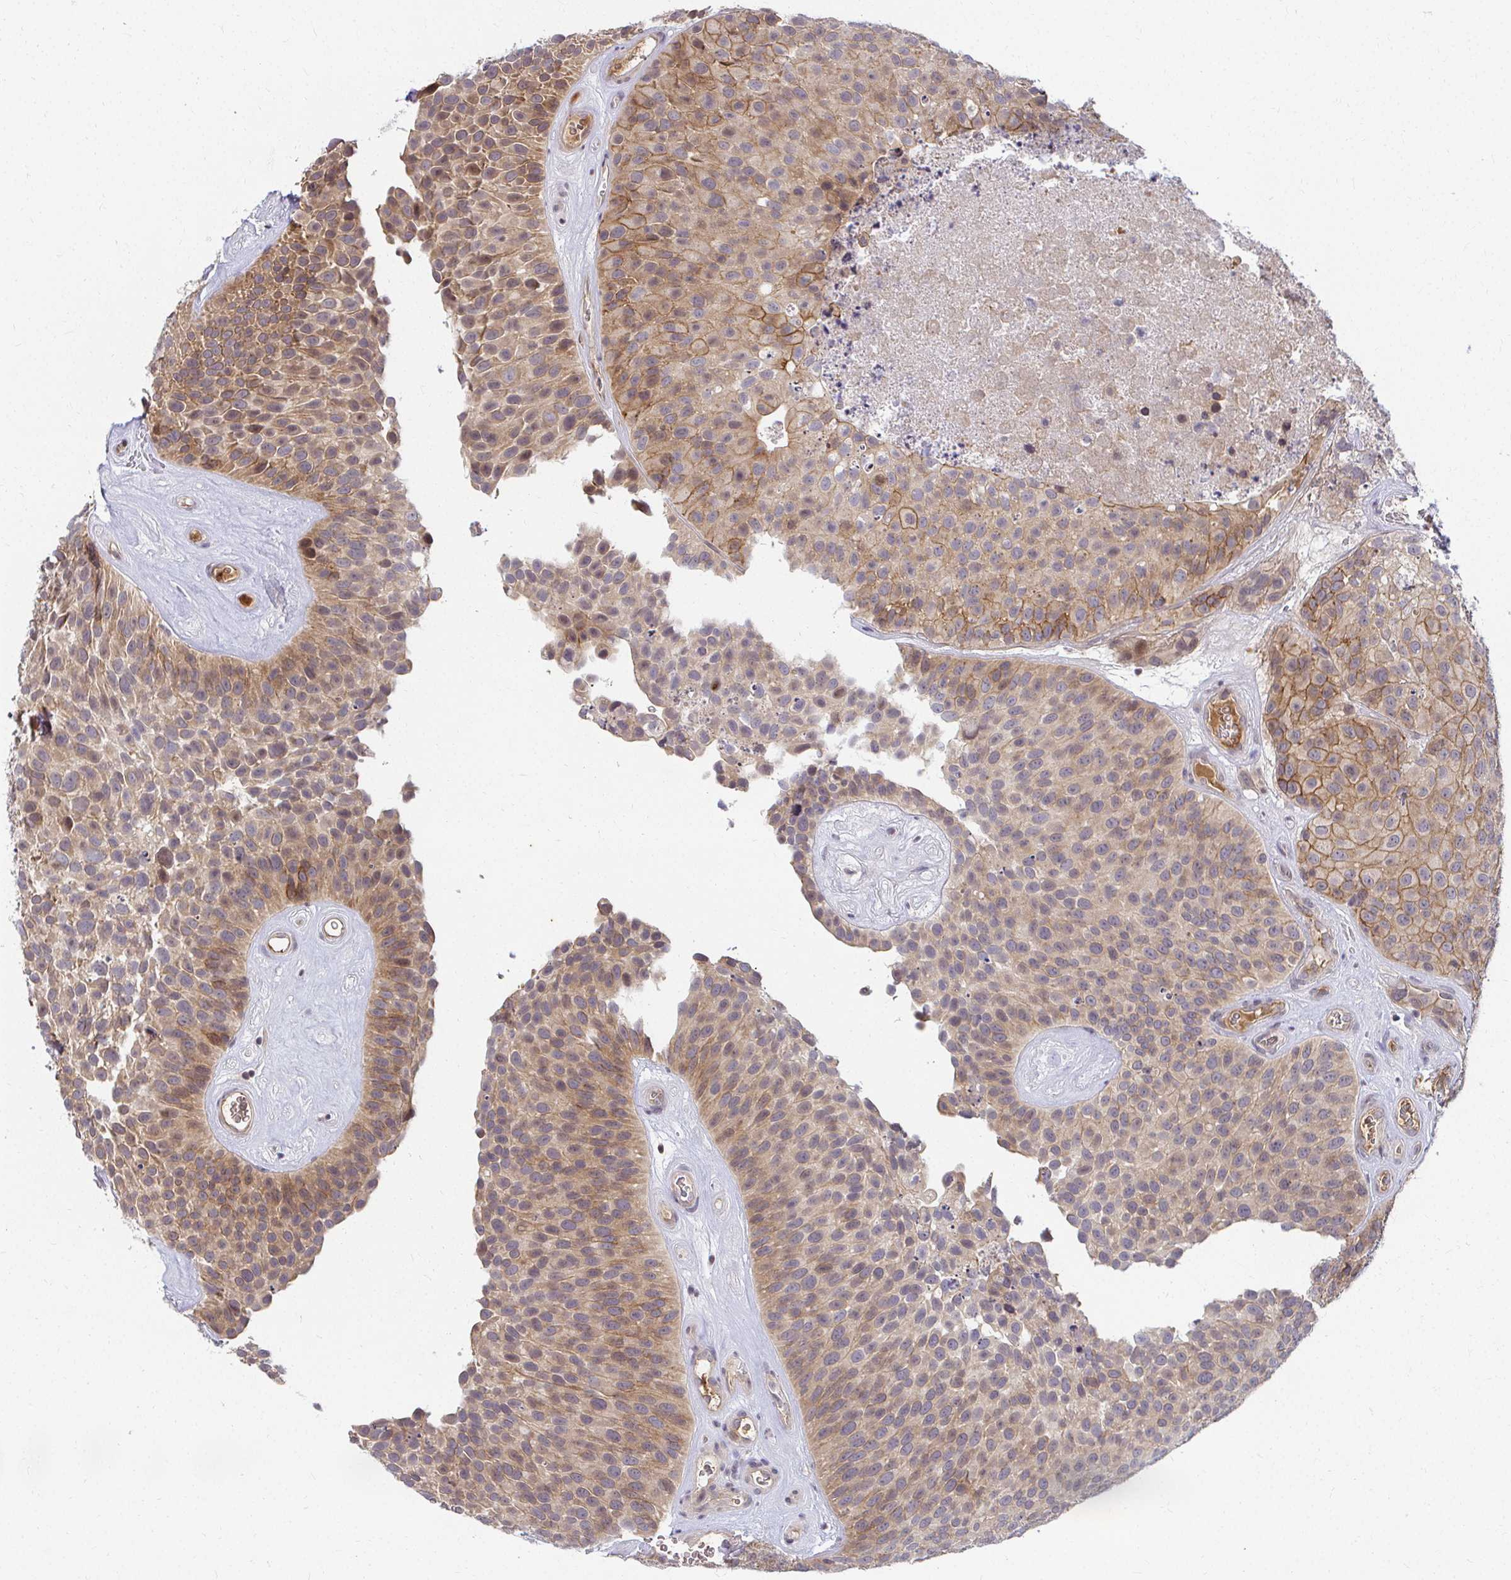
{"staining": {"intensity": "moderate", "quantity": ">75%", "location": "cytoplasmic/membranous"}, "tissue": "urothelial cancer", "cell_type": "Tumor cells", "image_type": "cancer", "snomed": [{"axis": "morphology", "description": "Urothelial carcinoma, Low grade"}, {"axis": "topography", "description": "Urinary bladder"}], "caption": "Brown immunohistochemical staining in urothelial carcinoma (low-grade) exhibits moderate cytoplasmic/membranous staining in about >75% of tumor cells. The staining was performed using DAB, with brown indicating positive protein expression. Nuclei are stained blue with hematoxylin.", "gene": "ANK3", "patient": {"sex": "male", "age": 76}}